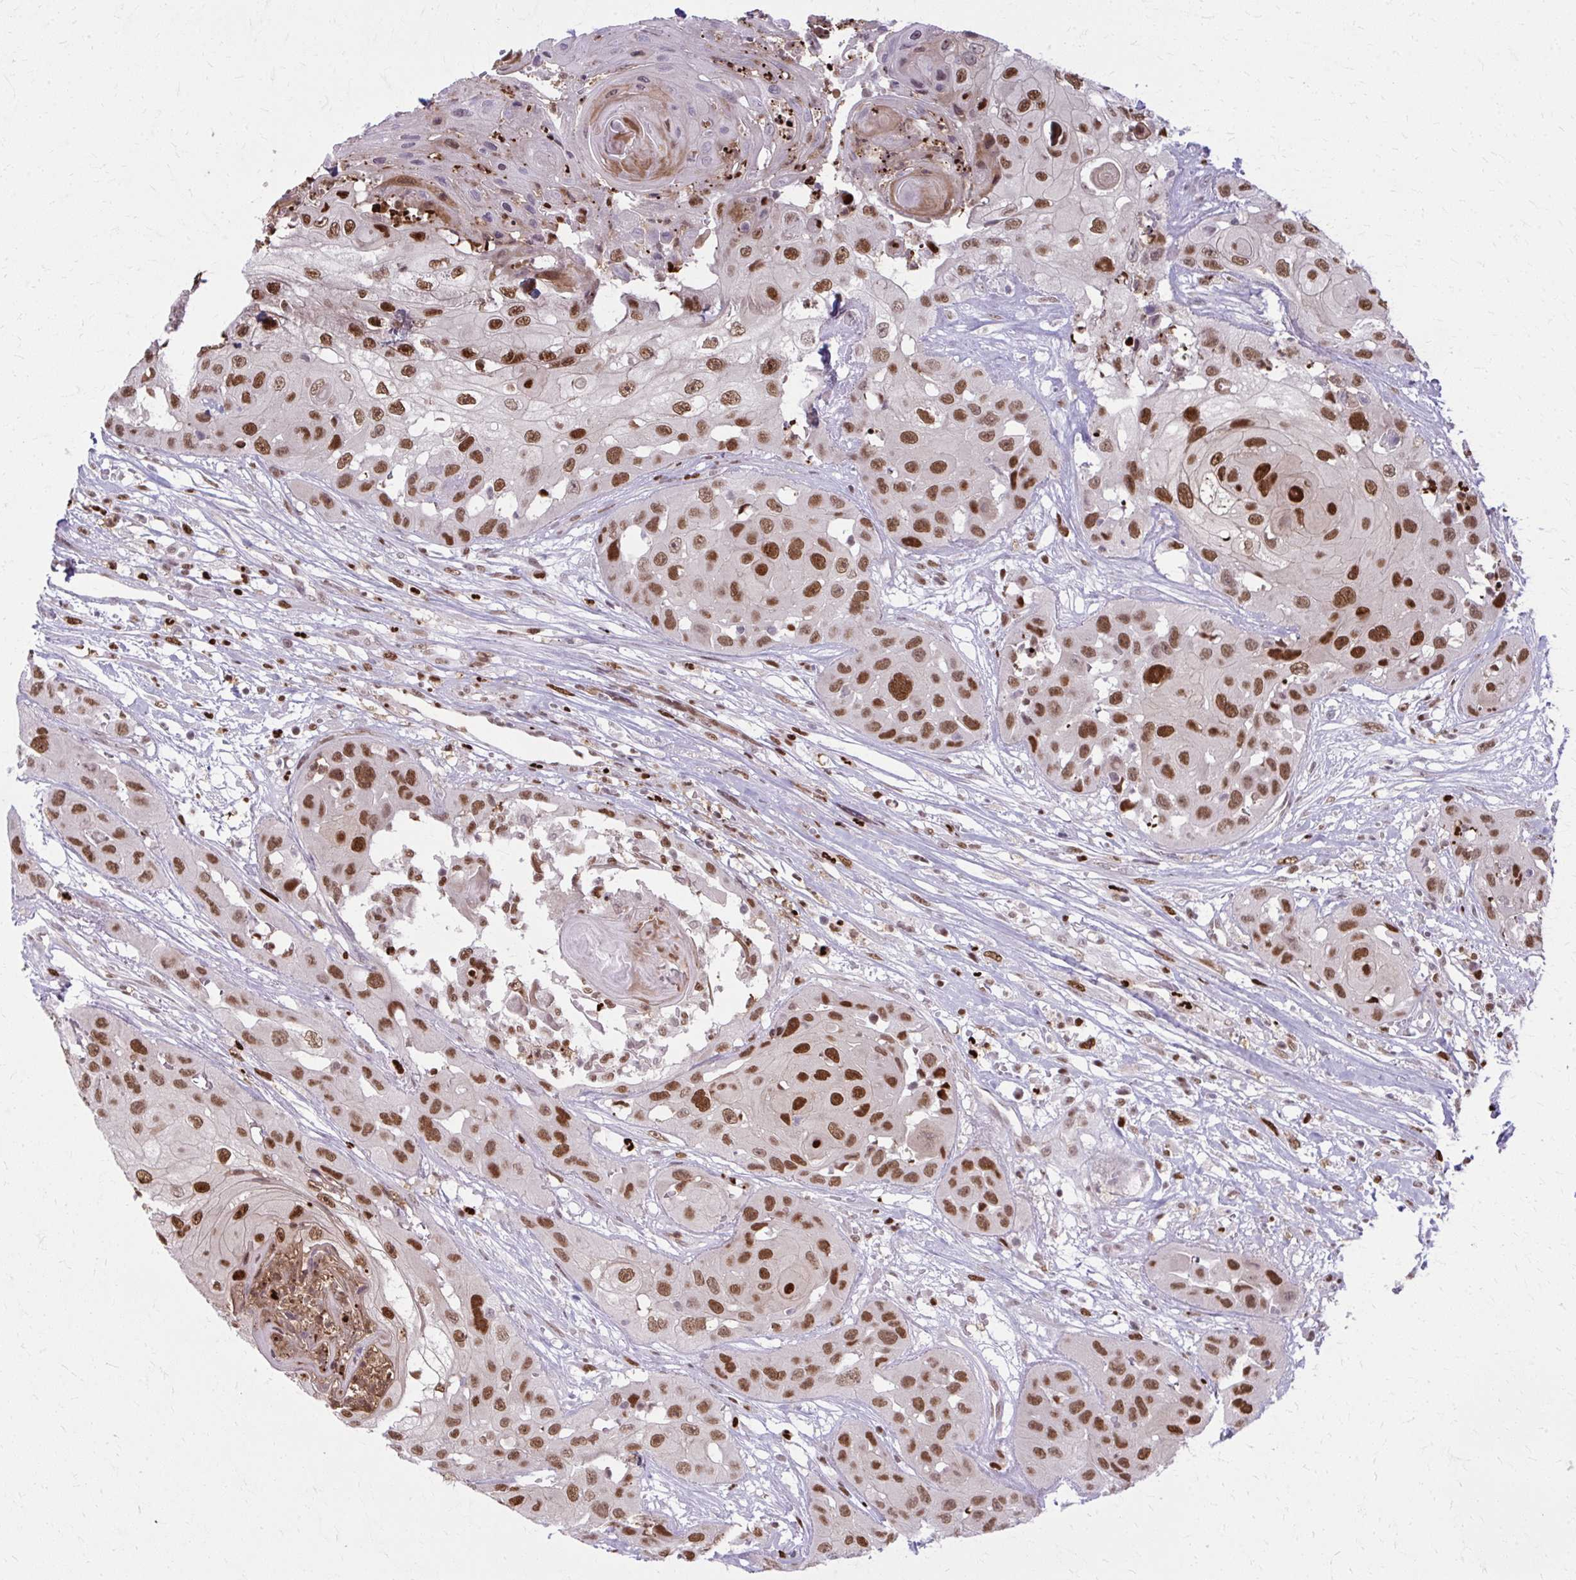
{"staining": {"intensity": "moderate", "quantity": ">75%", "location": "nuclear"}, "tissue": "head and neck cancer", "cell_type": "Tumor cells", "image_type": "cancer", "snomed": [{"axis": "morphology", "description": "Squamous cell carcinoma, NOS"}, {"axis": "topography", "description": "Head-Neck"}], "caption": "Immunohistochemistry (IHC) (DAB) staining of head and neck cancer (squamous cell carcinoma) exhibits moderate nuclear protein staining in about >75% of tumor cells.", "gene": "ZNF559", "patient": {"sex": "male", "age": 83}}